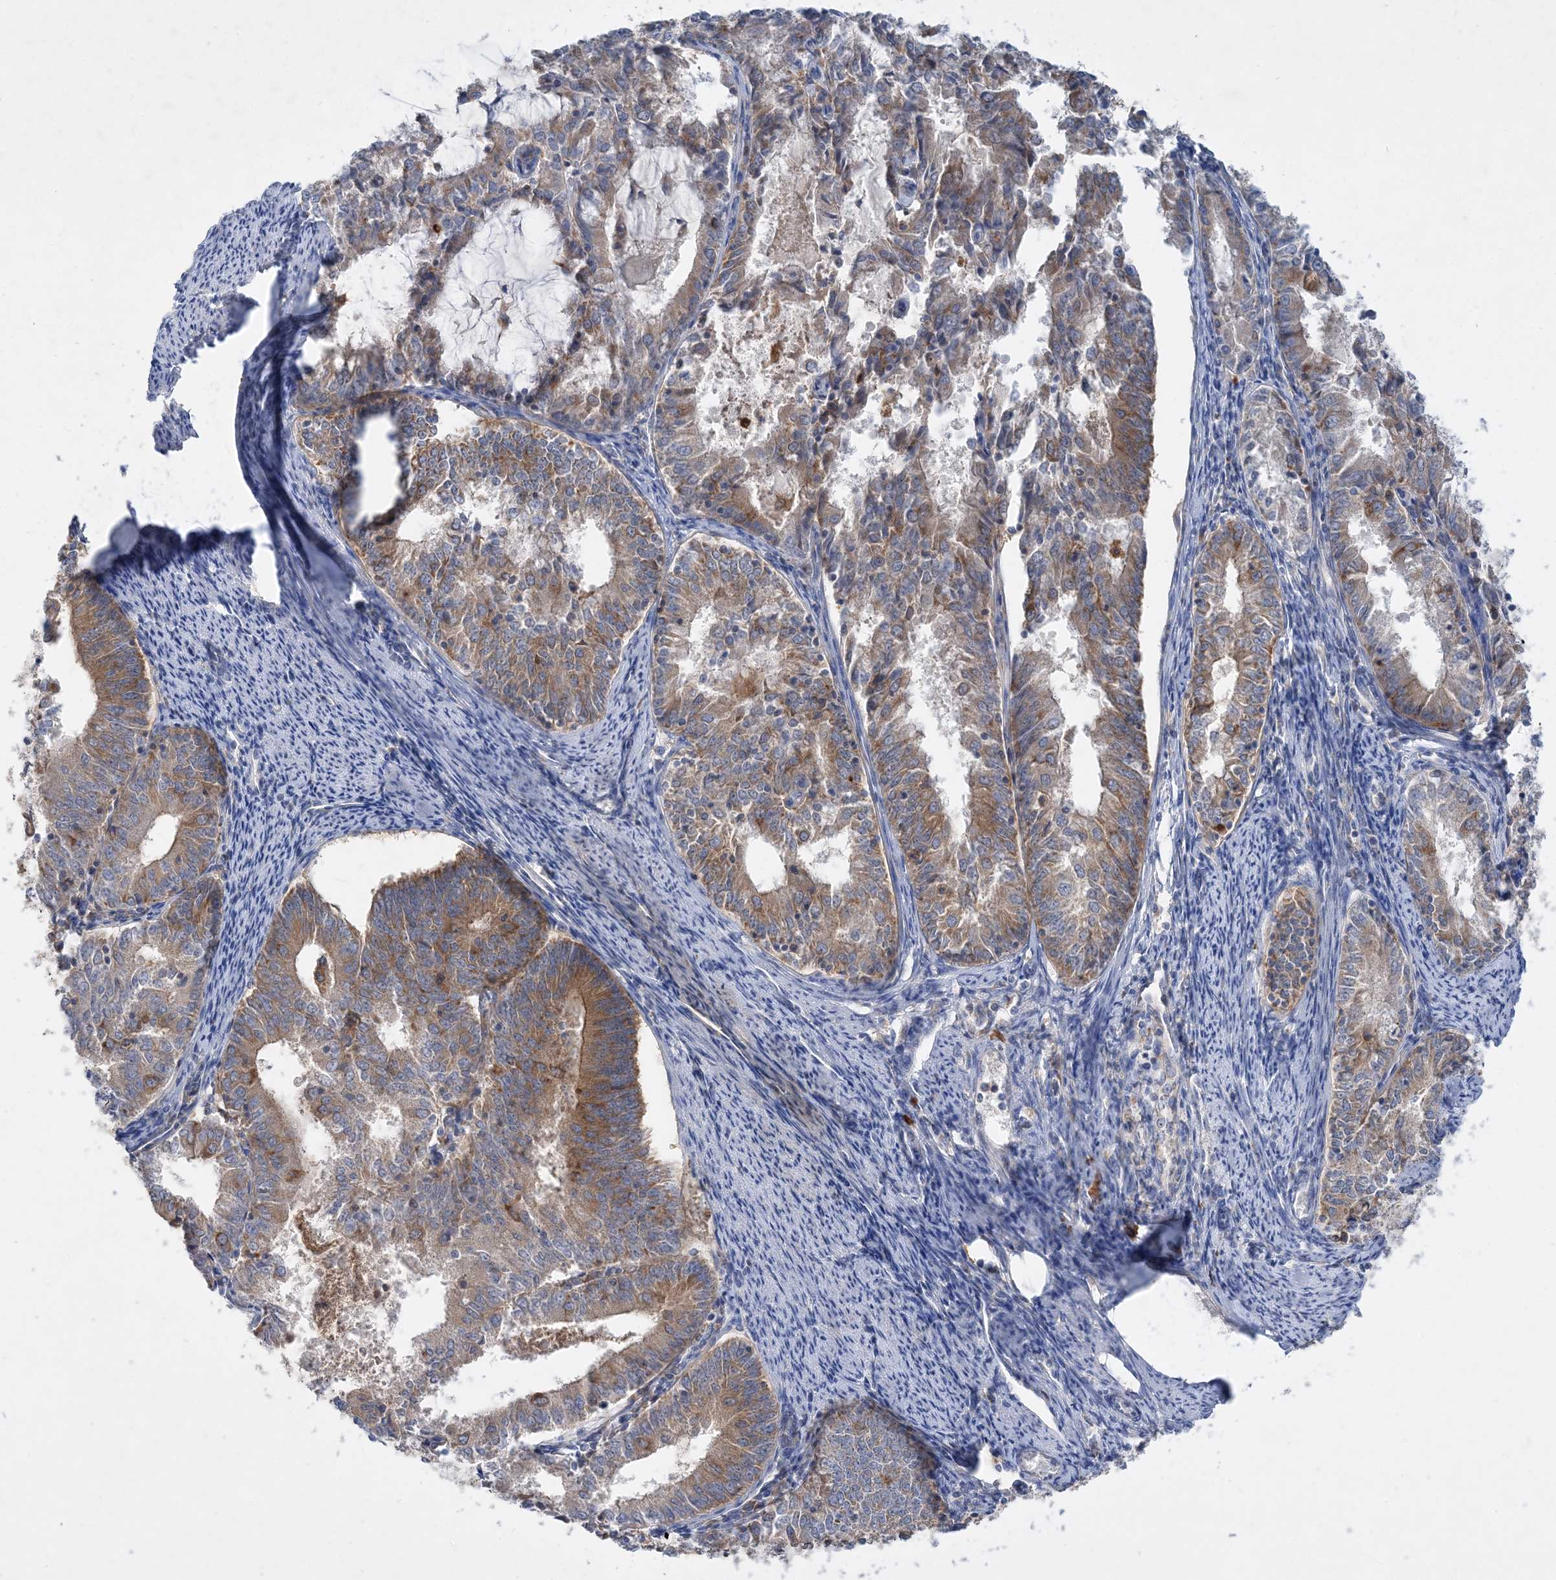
{"staining": {"intensity": "moderate", "quantity": "25%-75%", "location": "cytoplasmic/membranous"}, "tissue": "endometrial cancer", "cell_type": "Tumor cells", "image_type": "cancer", "snomed": [{"axis": "morphology", "description": "Adenocarcinoma, NOS"}, {"axis": "topography", "description": "Endometrium"}], "caption": "IHC (DAB) staining of endometrial cancer displays moderate cytoplasmic/membranous protein staining in about 25%-75% of tumor cells. Immunohistochemistry (ihc) stains the protein of interest in brown and the nuclei are stained blue.", "gene": "GRINA", "patient": {"sex": "female", "age": 57}}